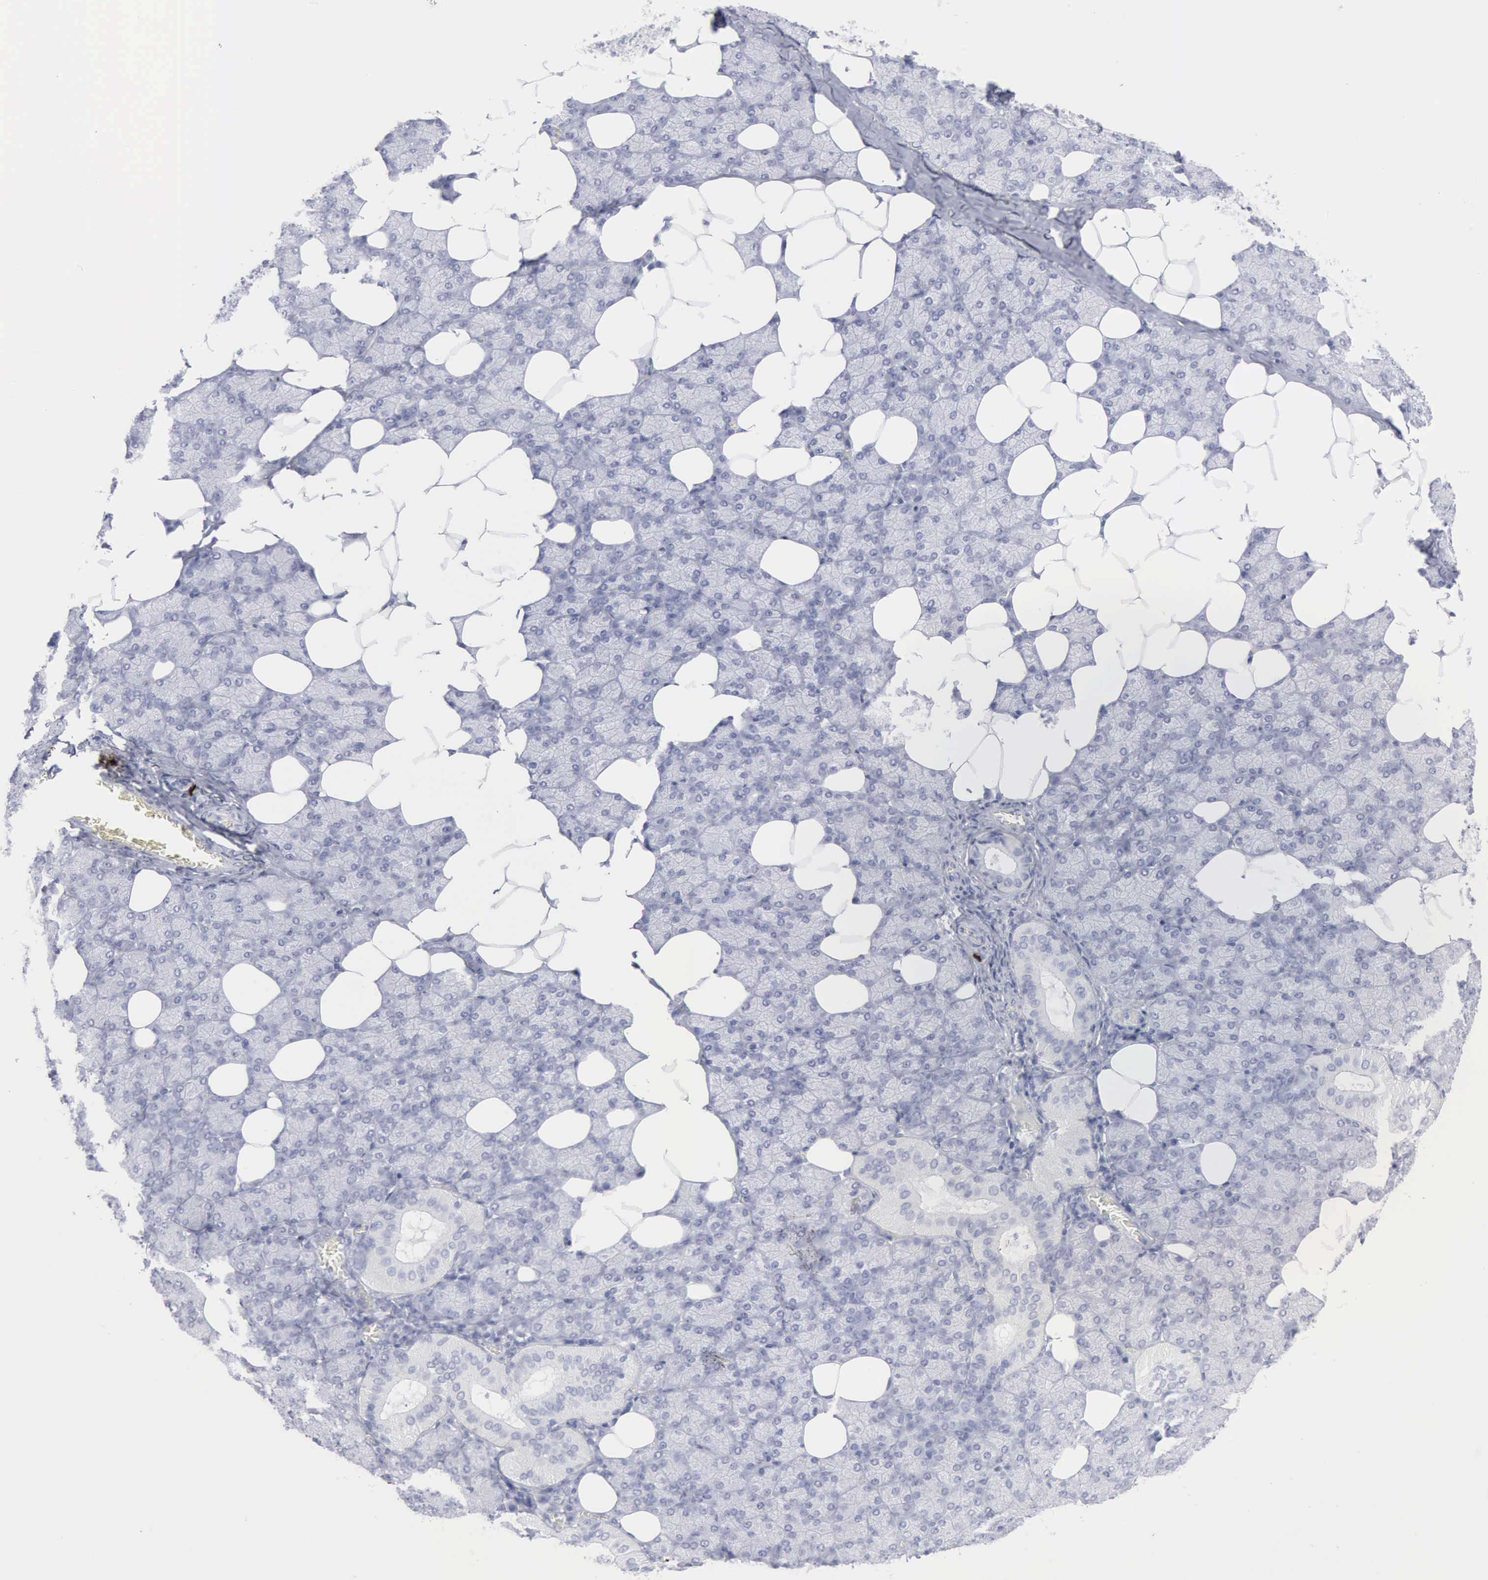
{"staining": {"intensity": "negative", "quantity": "none", "location": "none"}, "tissue": "salivary gland", "cell_type": "Glandular cells", "image_type": "normal", "snomed": [{"axis": "morphology", "description": "Normal tissue, NOS"}, {"axis": "topography", "description": "Lymph node"}, {"axis": "topography", "description": "Salivary gland"}], "caption": "A high-resolution histopathology image shows IHC staining of benign salivary gland, which shows no significant expression in glandular cells. The staining is performed using DAB (3,3'-diaminobenzidine) brown chromogen with nuclei counter-stained in using hematoxylin.", "gene": "CMA1", "patient": {"sex": "male", "age": 8}}